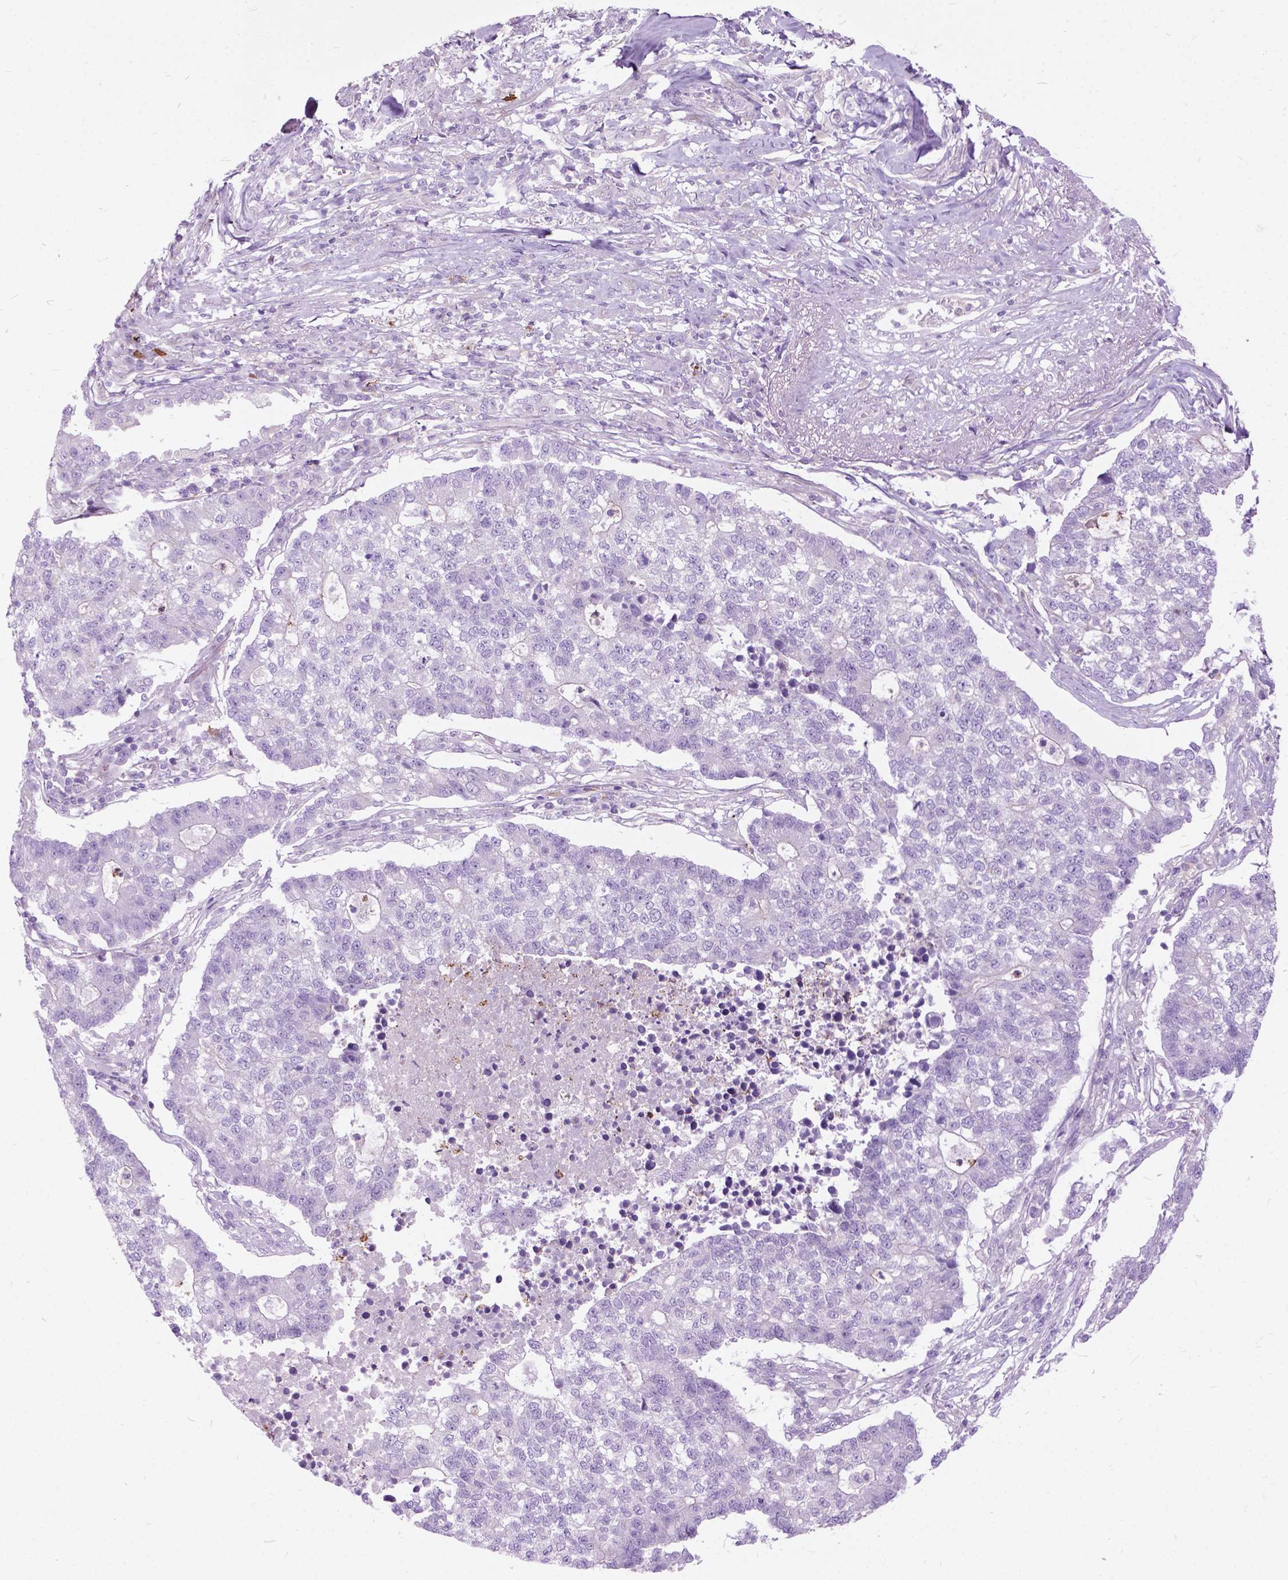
{"staining": {"intensity": "negative", "quantity": "none", "location": "none"}, "tissue": "lung cancer", "cell_type": "Tumor cells", "image_type": "cancer", "snomed": [{"axis": "morphology", "description": "Adenocarcinoma, NOS"}, {"axis": "topography", "description": "Lung"}], "caption": "Immunohistochemical staining of lung cancer exhibits no significant staining in tumor cells.", "gene": "PRR35", "patient": {"sex": "male", "age": 57}}